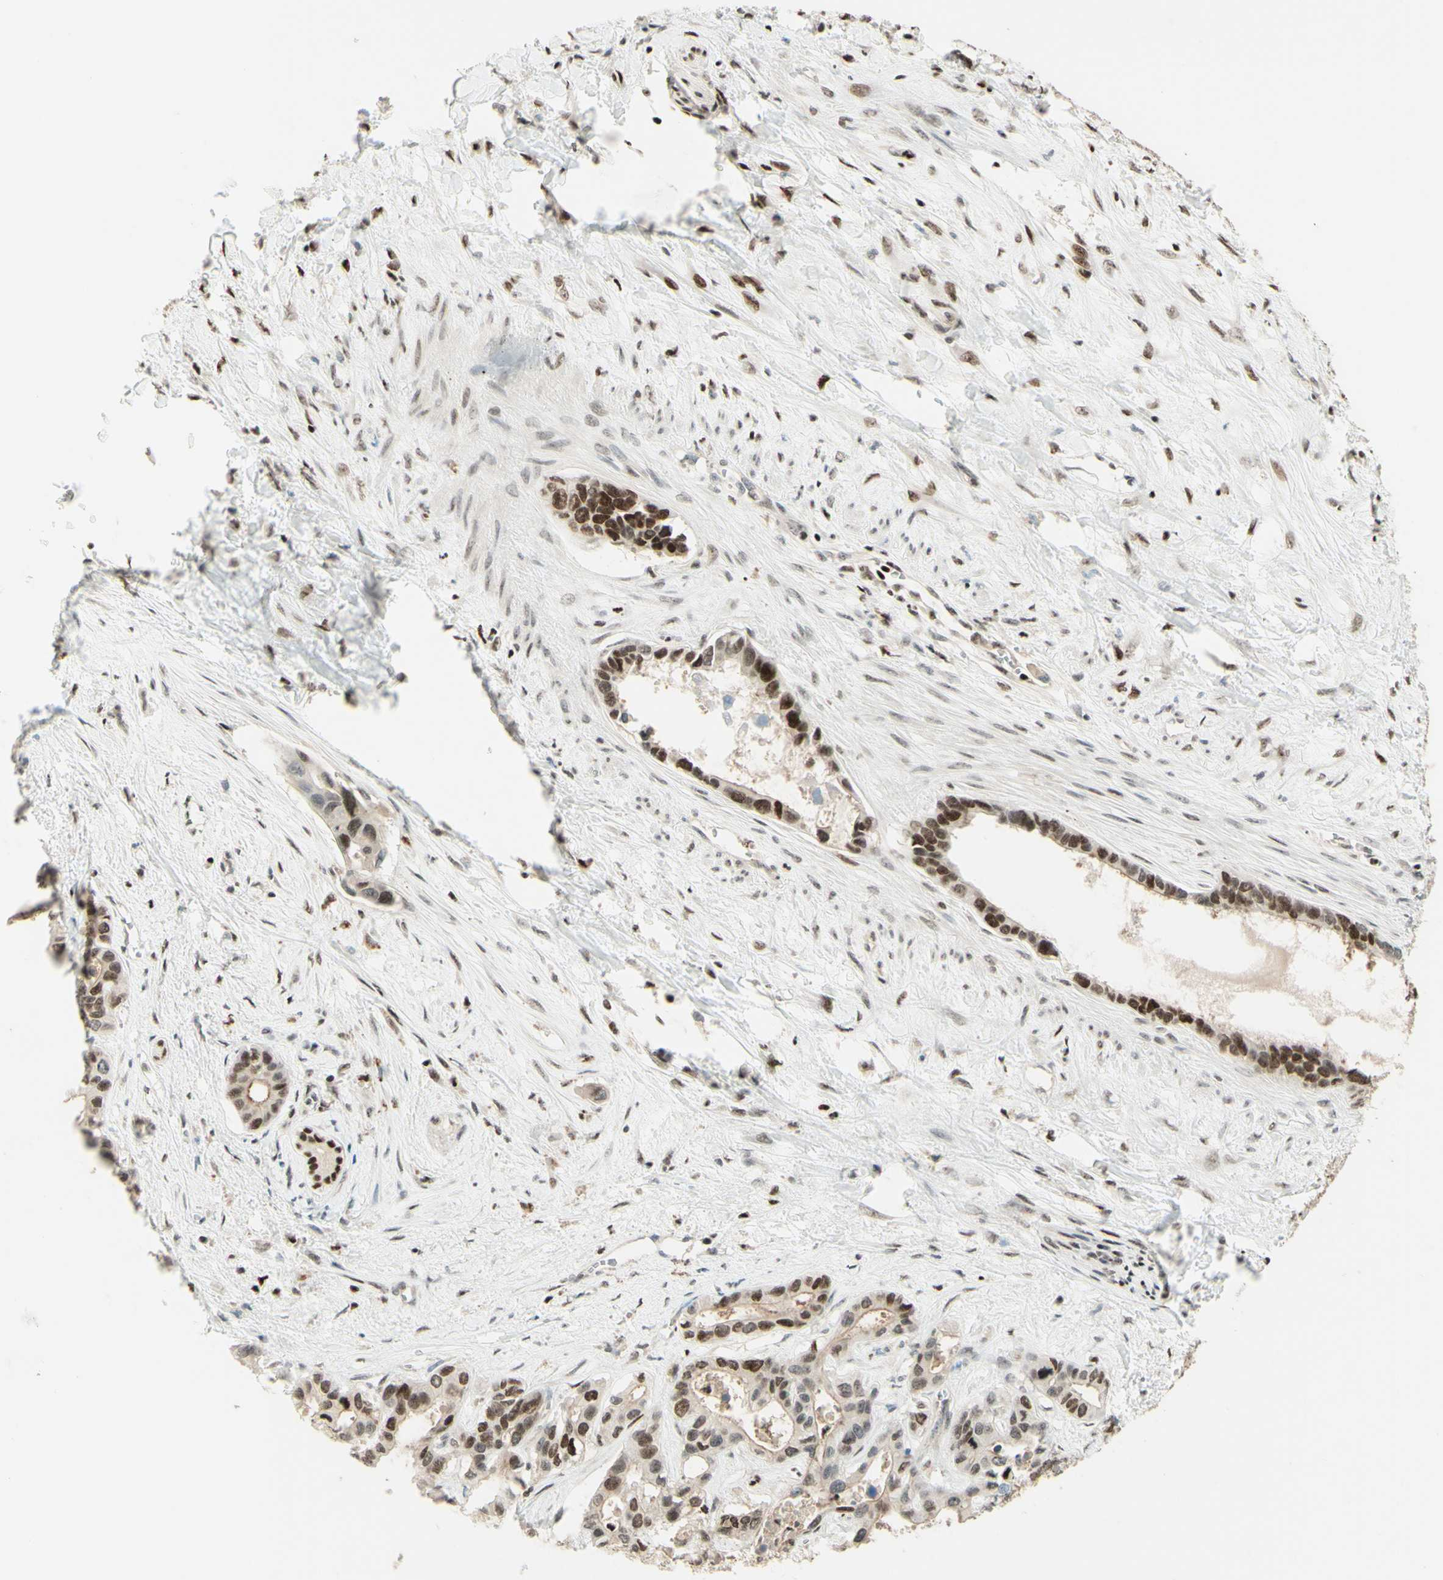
{"staining": {"intensity": "strong", "quantity": "25%-75%", "location": "cytoplasmic/membranous,nuclear"}, "tissue": "liver cancer", "cell_type": "Tumor cells", "image_type": "cancer", "snomed": [{"axis": "morphology", "description": "Cholangiocarcinoma"}, {"axis": "topography", "description": "Liver"}], "caption": "Human liver cancer stained with a brown dye demonstrates strong cytoplasmic/membranous and nuclear positive staining in about 25%-75% of tumor cells.", "gene": "CDKL5", "patient": {"sex": "female", "age": 65}}